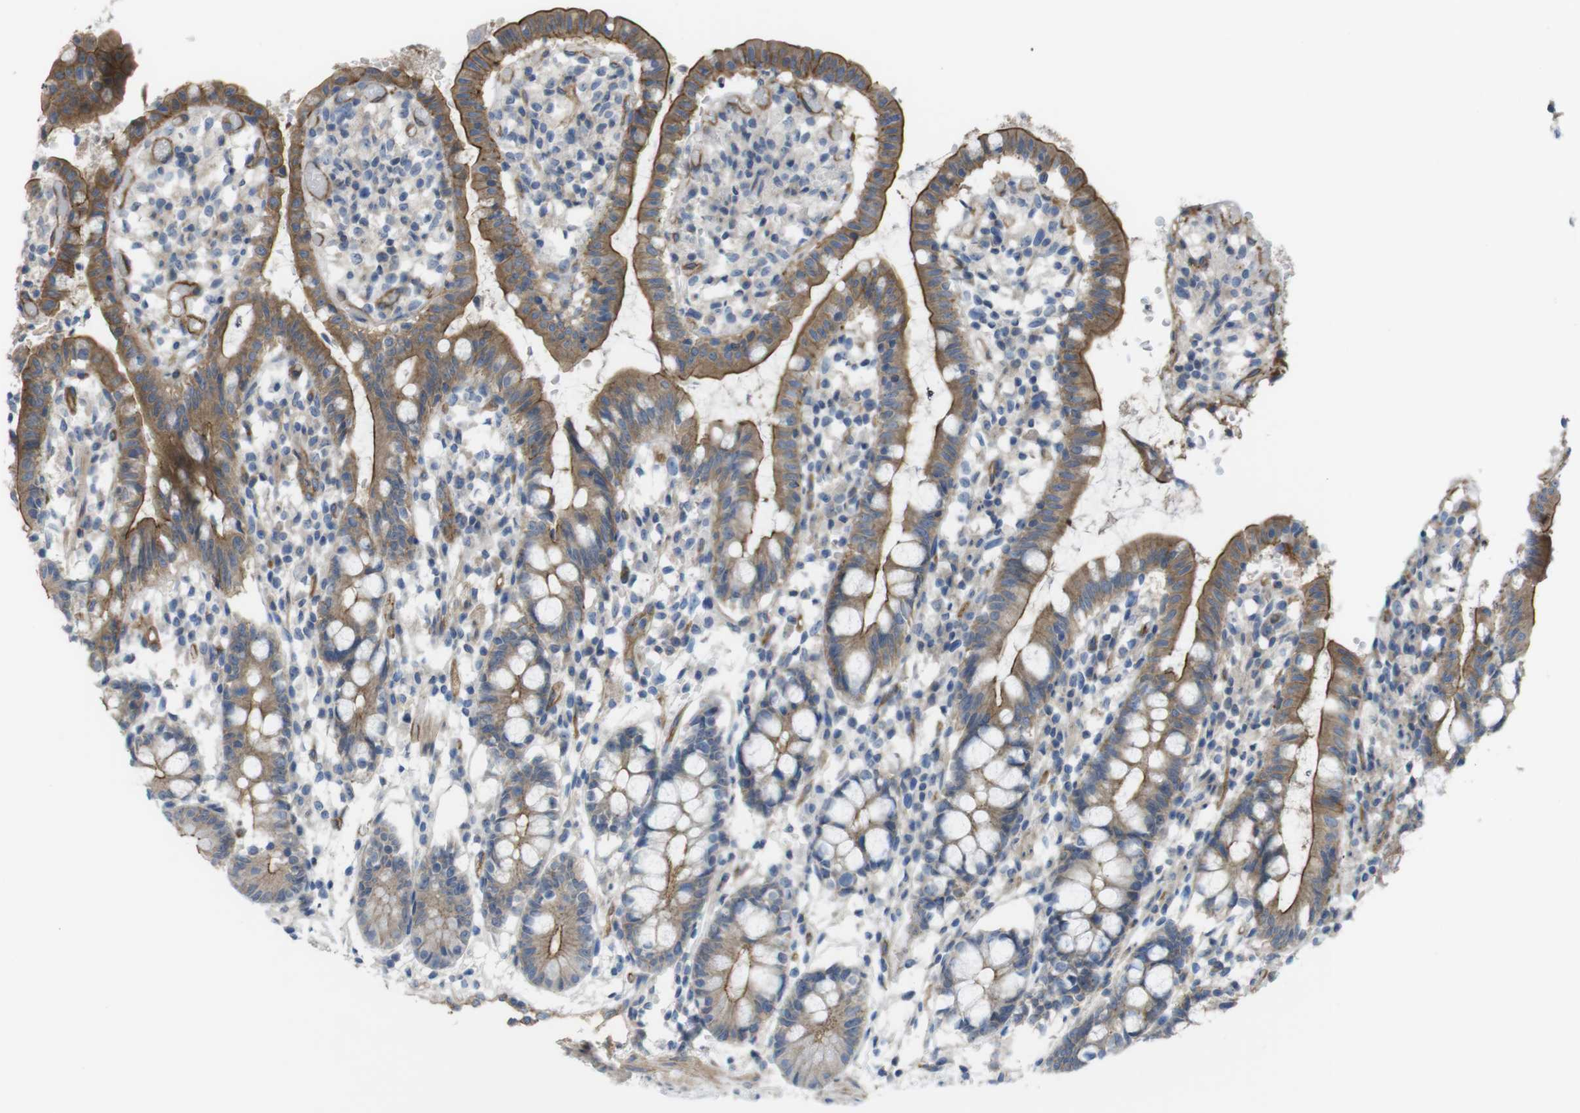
{"staining": {"intensity": "moderate", "quantity": ">75%", "location": "cytoplasmic/membranous"}, "tissue": "small intestine", "cell_type": "Glandular cells", "image_type": "normal", "snomed": [{"axis": "morphology", "description": "Normal tissue, NOS"}, {"axis": "morphology", "description": "Cystadenocarcinoma, serous, Metastatic site"}, {"axis": "topography", "description": "Small intestine"}], "caption": "Normal small intestine reveals moderate cytoplasmic/membranous positivity in about >75% of glandular cells, visualized by immunohistochemistry.", "gene": "PREX2", "patient": {"sex": "female", "age": 61}}